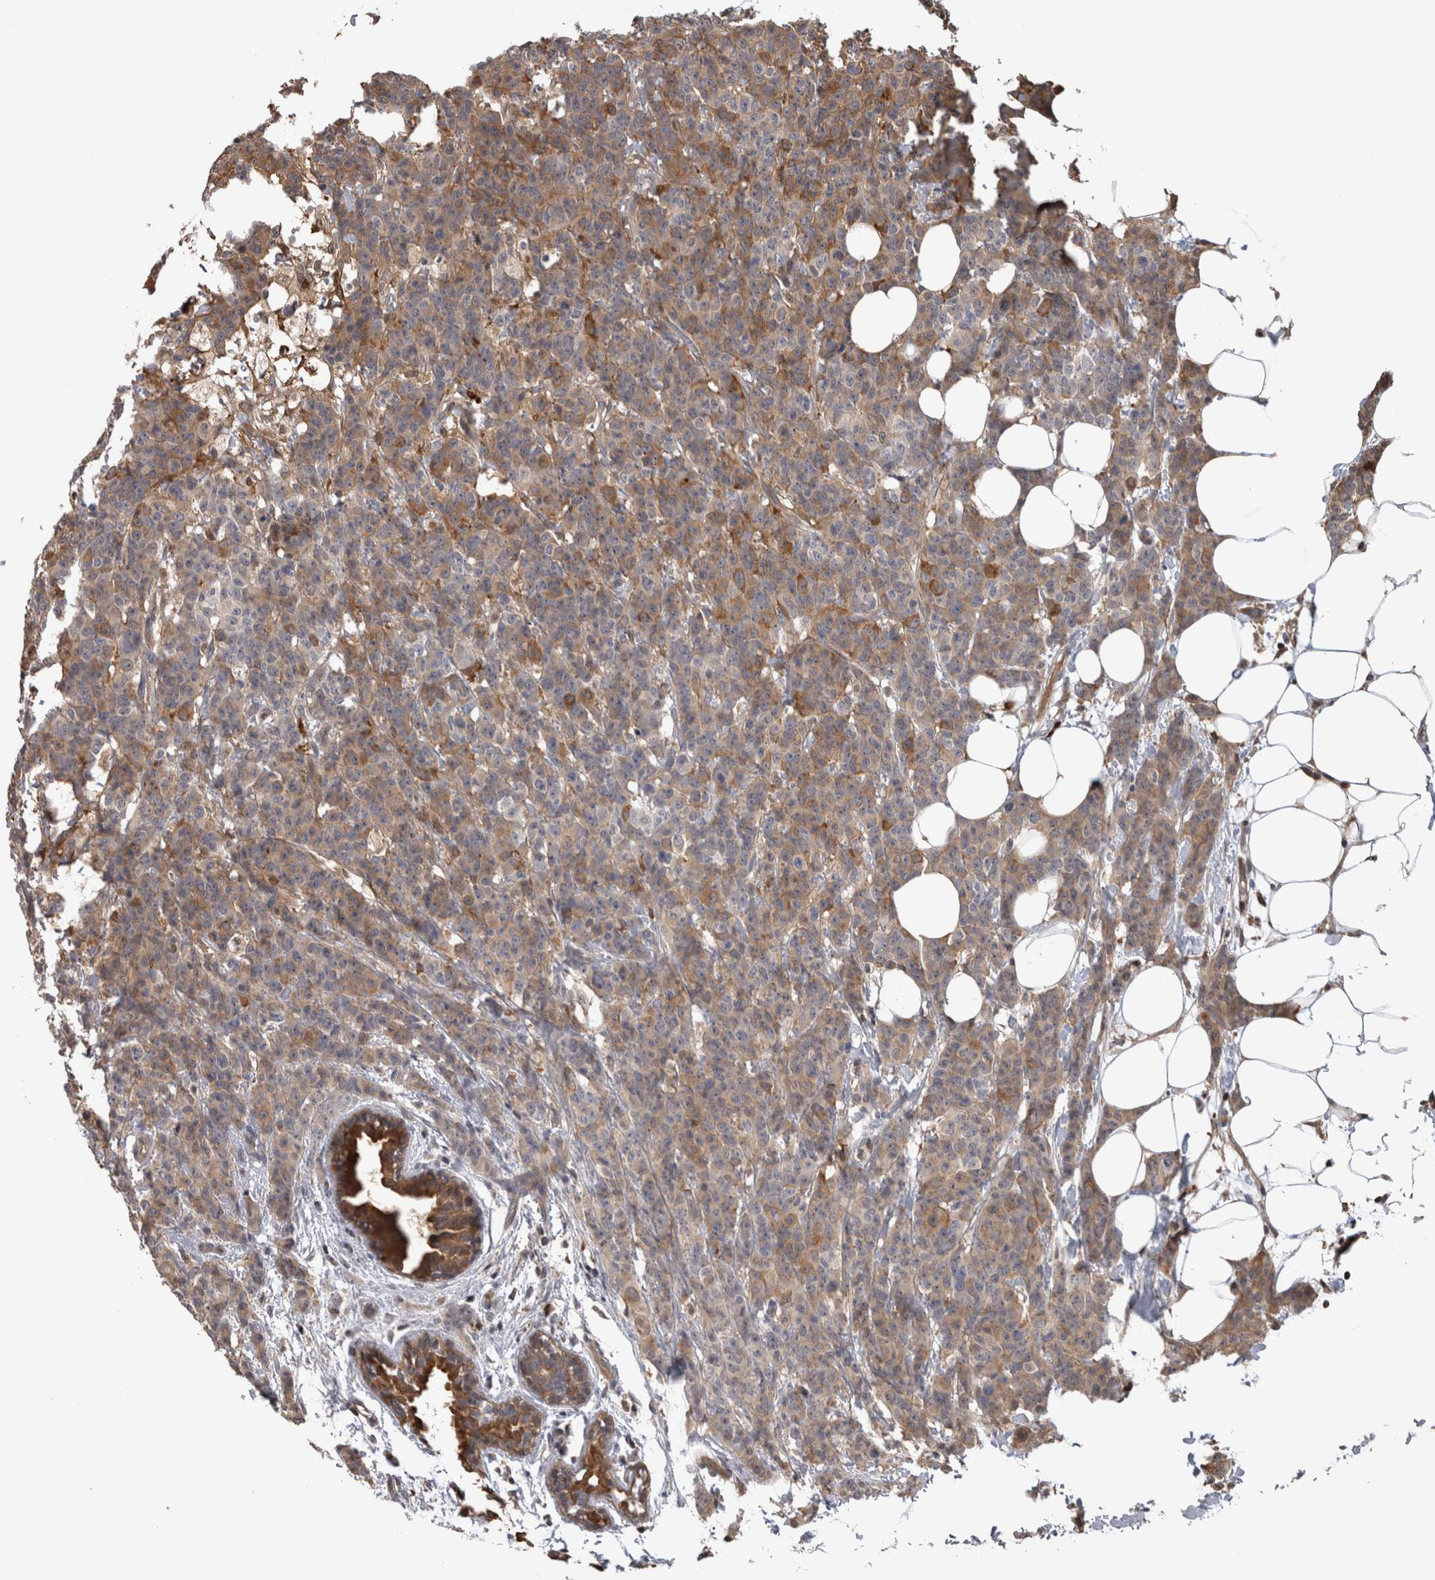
{"staining": {"intensity": "moderate", "quantity": "25%-75%", "location": "cytoplasmic/membranous"}, "tissue": "breast cancer", "cell_type": "Tumor cells", "image_type": "cancer", "snomed": [{"axis": "morphology", "description": "Normal tissue, NOS"}, {"axis": "morphology", "description": "Duct carcinoma"}, {"axis": "topography", "description": "Breast"}], "caption": "Protein staining reveals moderate cytoplasmic/membranous expression in about 25%-75% of tumor cells in breast invasive ductal carcinoma.", "gene": "USH1G", "patient": {"sex": "female", "age": 40}}